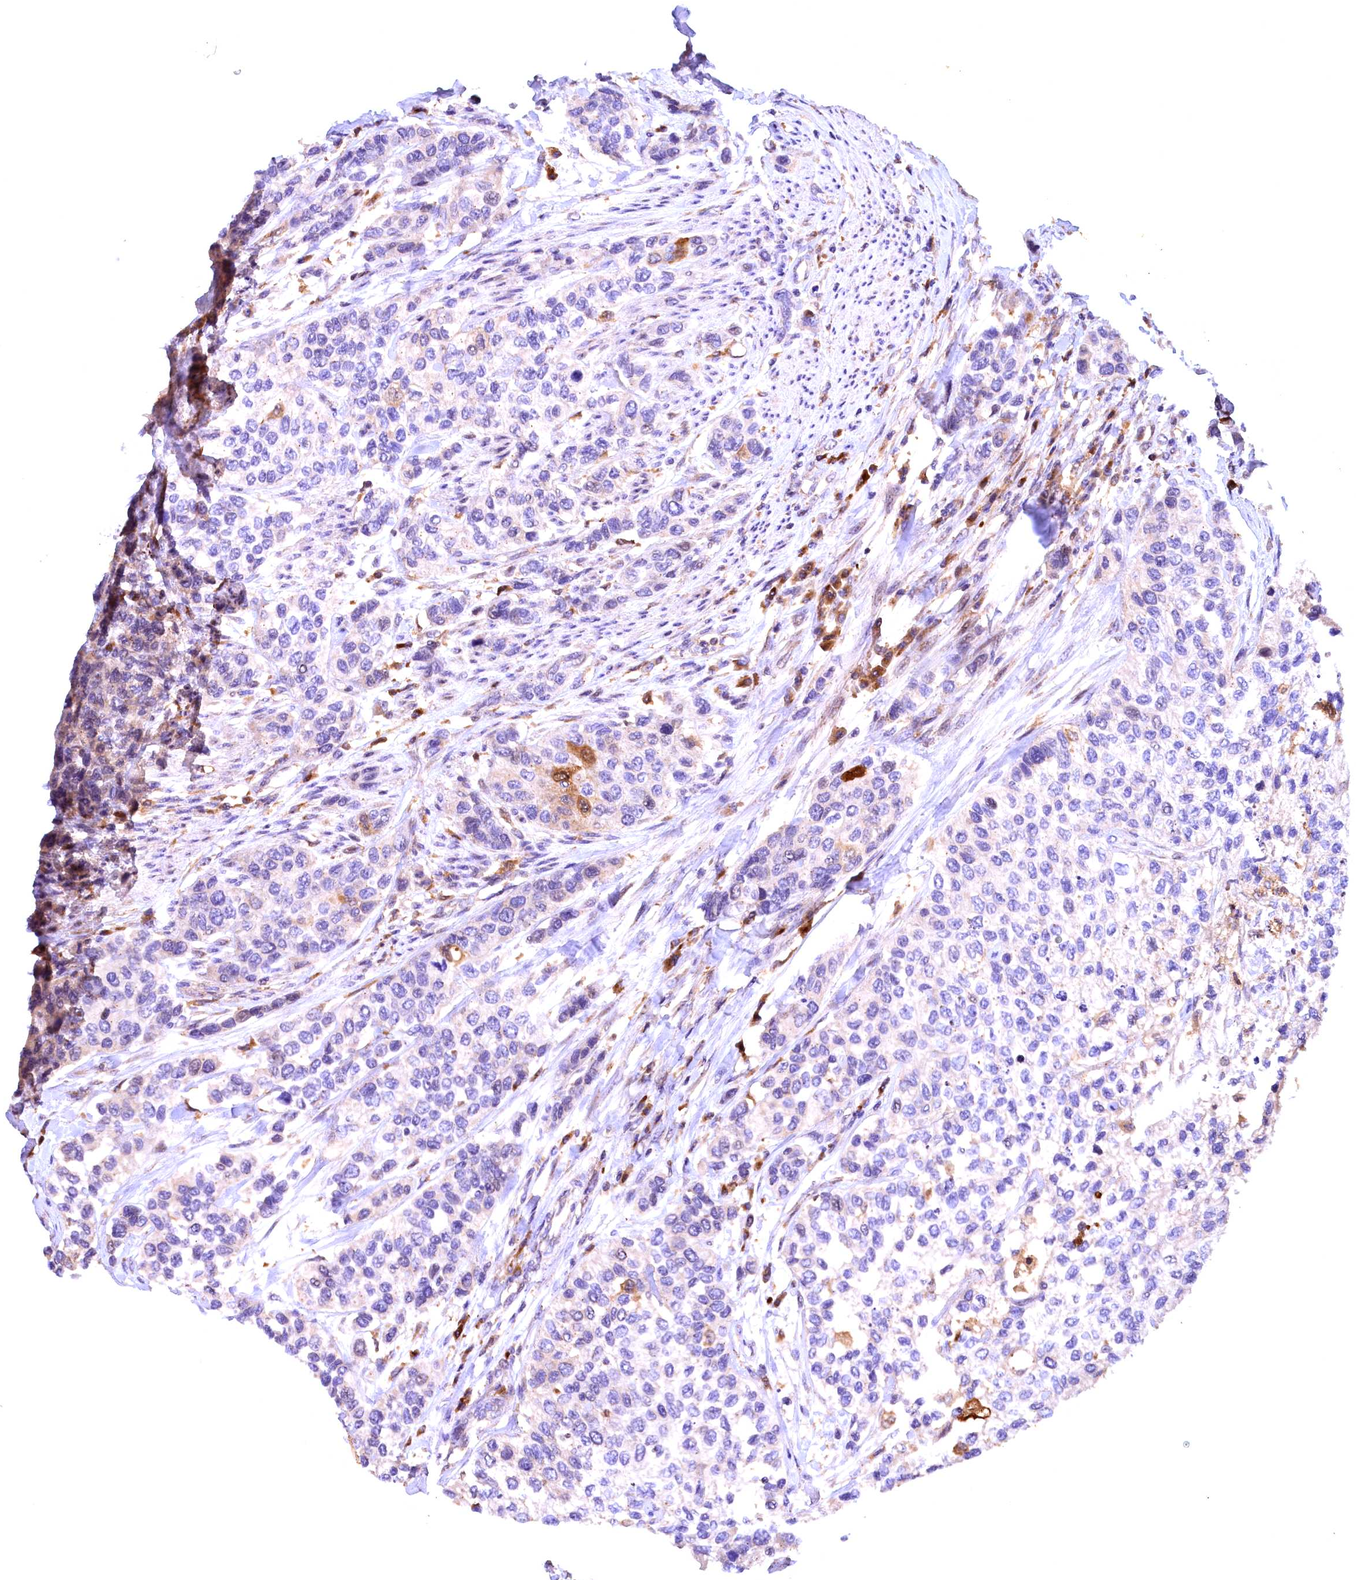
{"staining": {"intensity": "moderate", "quantity": "<25%", "location": "cytoplasmic/membranous"}, "tissue": "urothelial cancer", "cell_type": "Tumor cells", "image_type": "cancer", "snomed": [{"axis": "morphology", "description": "Normal tissue, NOS"}, {"axis": "morphology", "description": "Urothelial carcinoma, High grade"}, {"axis": "topography", "description": "Vascular tissue"}, {"axis": "topography", "description": "Urinary bladder"}], "caption": "About <25% of tumor cells in human urothelial cancer show moderate cytoplasmic/membranous protein positivity as visualized by brown immunohistochemical staining.", "gene": "NAIP", "patient": {"sex": "female", "age": 56}}